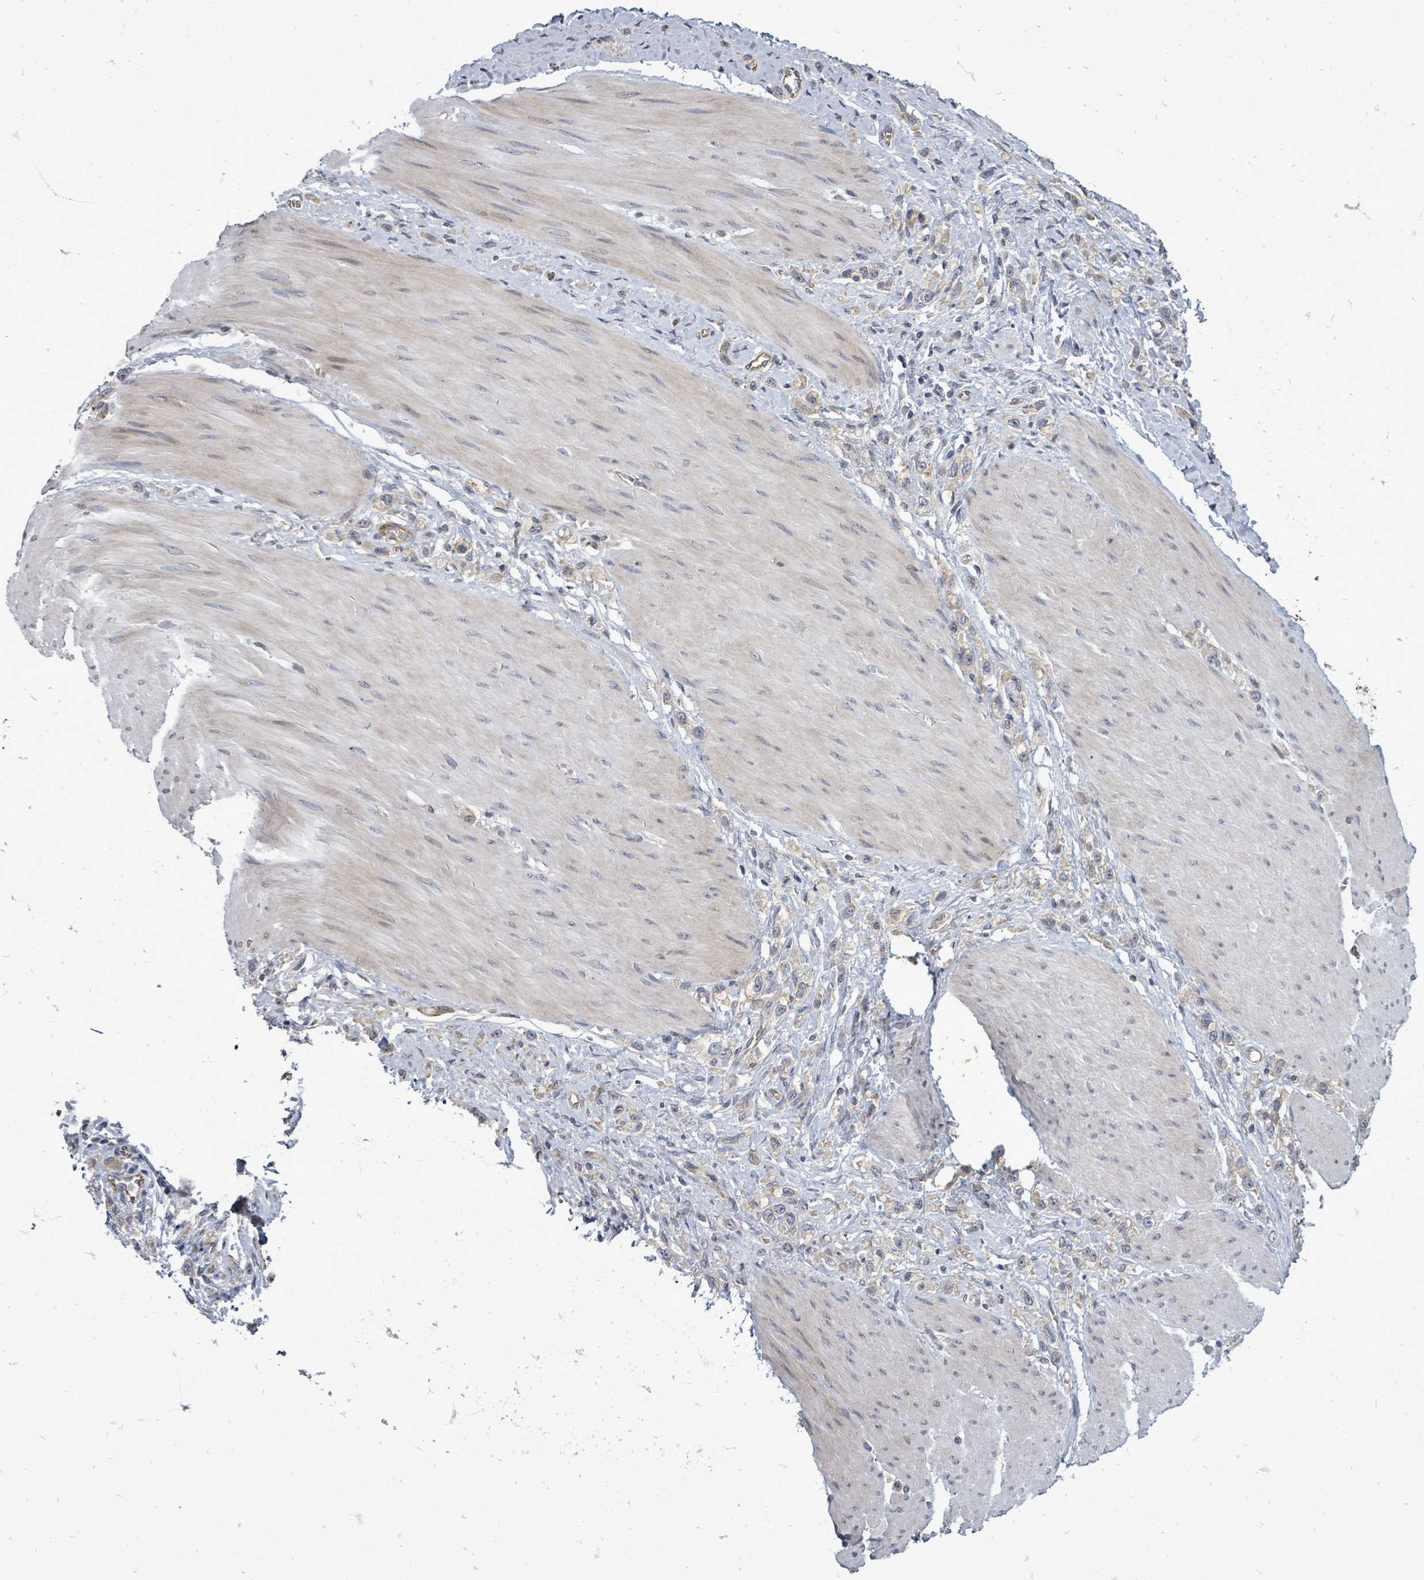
{"staining": {"intensity": "weak", "quantity": "<25%", "location": "cytoplasmic/membranous"}, "tissue": "stomach cancer", "cell_type": "Tumor cells", "image_type": "cancer", "snomed": [{"axis": "morphology", "description": "Adenocarcinoma, NOS"}, {"axis": "topography", "description": "Stomach"}], "caption": "High magnification brightfield microscopy of stomach cancer (adenocarcinoma) stained with DAB (3,3'-diaminobenzidine) (brown) and counterstained with hematoxylin (blue): tumor cells show no significant expression.", "gene": "RALGAPB", "patient": {"sex": "female", "age": 65}}